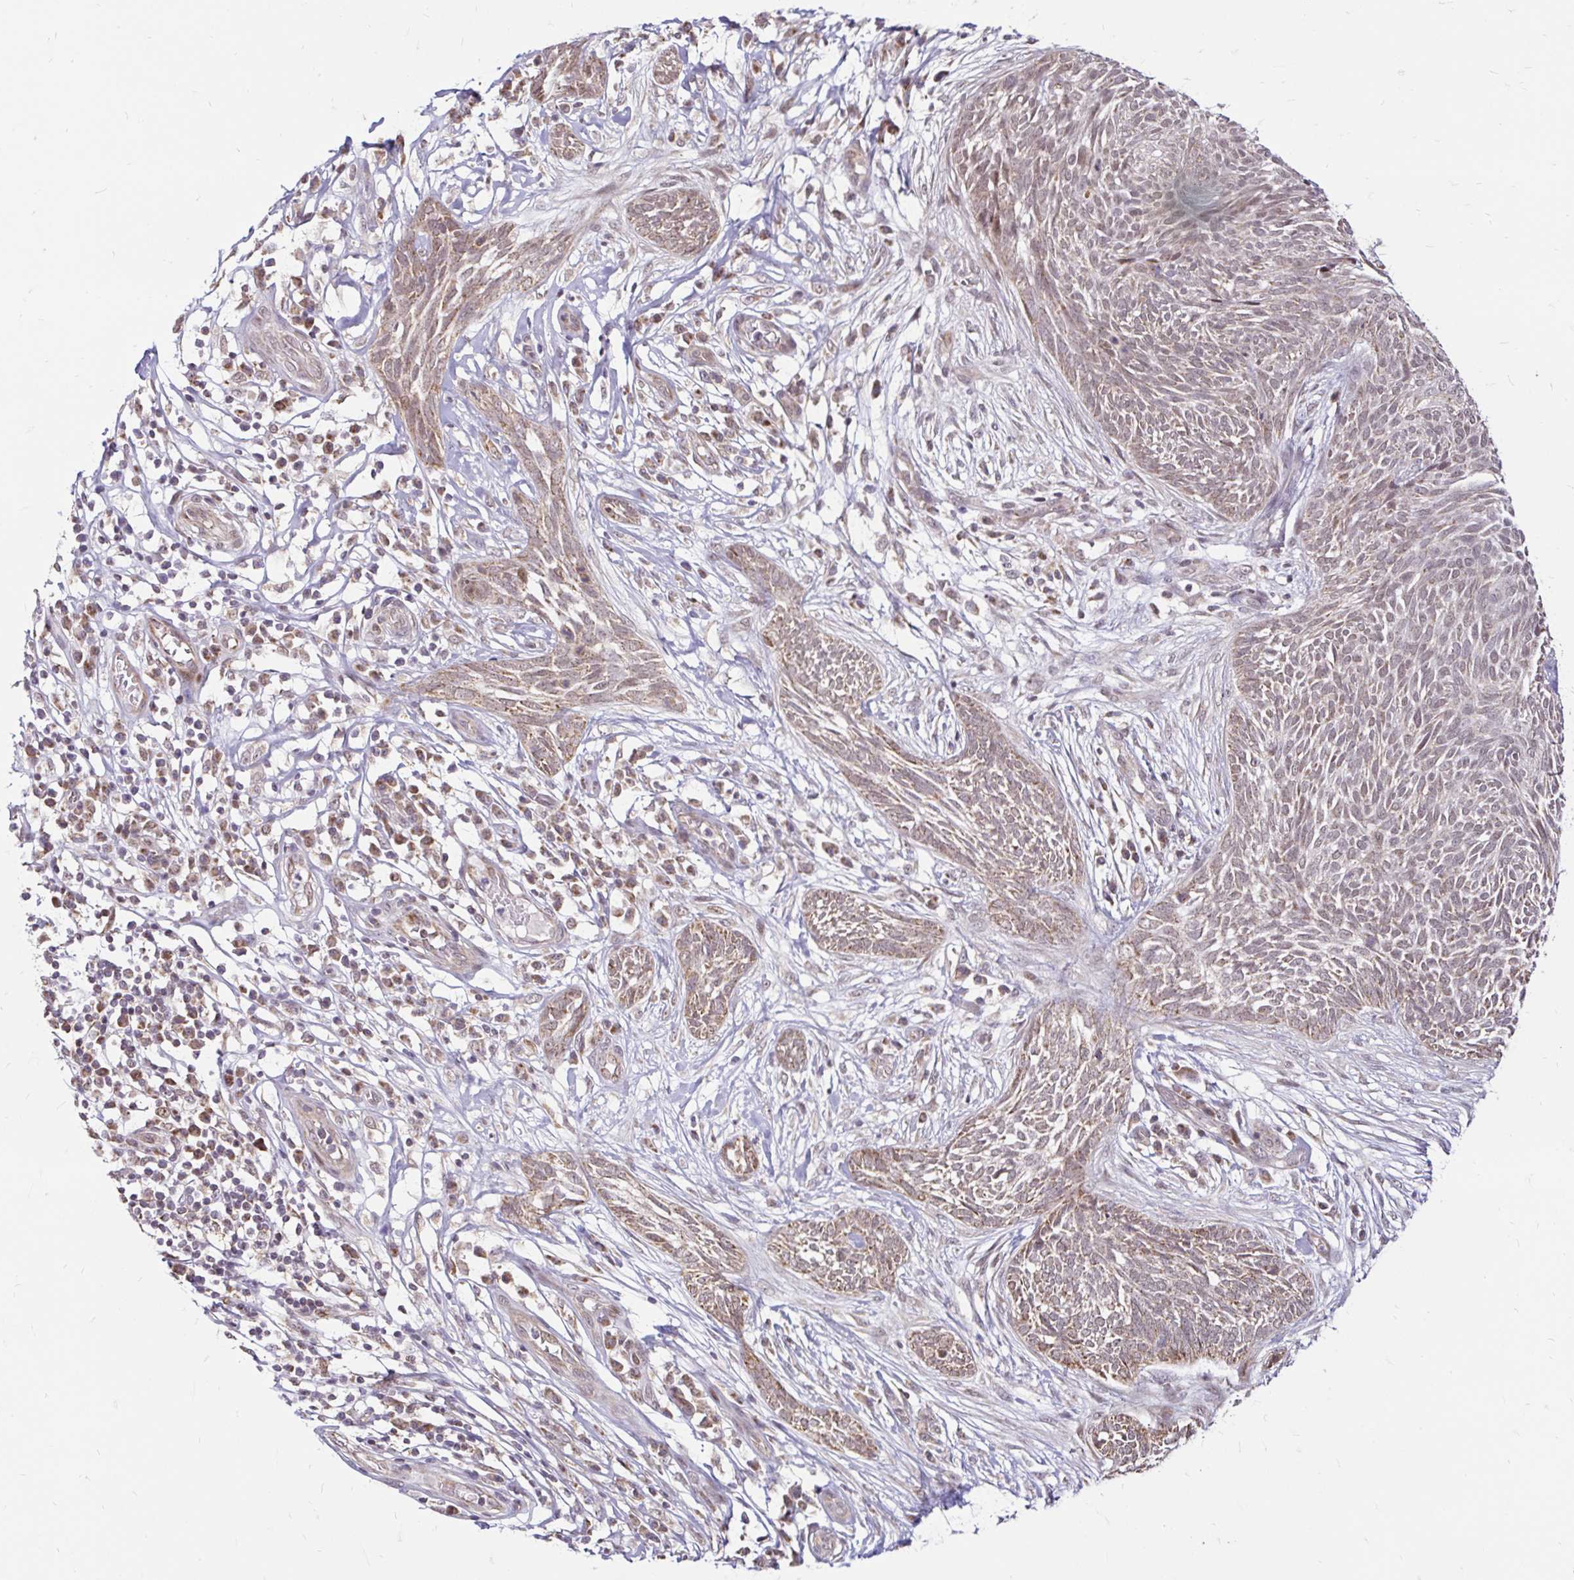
{"staining": {"intensity": "moderate", "quantity": ">75%", "location": "cytoplasmic/membranous"}, "tissue": "skin cancer", "cell_type": "Tumor cells", "image_type": "cancer", "snomed": [{"axis": "morphology", "description": "Basal cell carcinoma"}, {"axis": "topography", "description": "Skin"}, {"axis": "topography", "description": "Skin, foot"}], "caption": "The histopathology image displays staining of skin basal cell carcinoma, revealing moderate cytoplasmic/membranous protein expression (brown color) within tumor cells.", "gene": "TIMM50", "patient": {"sex": "female", "age": 86}}